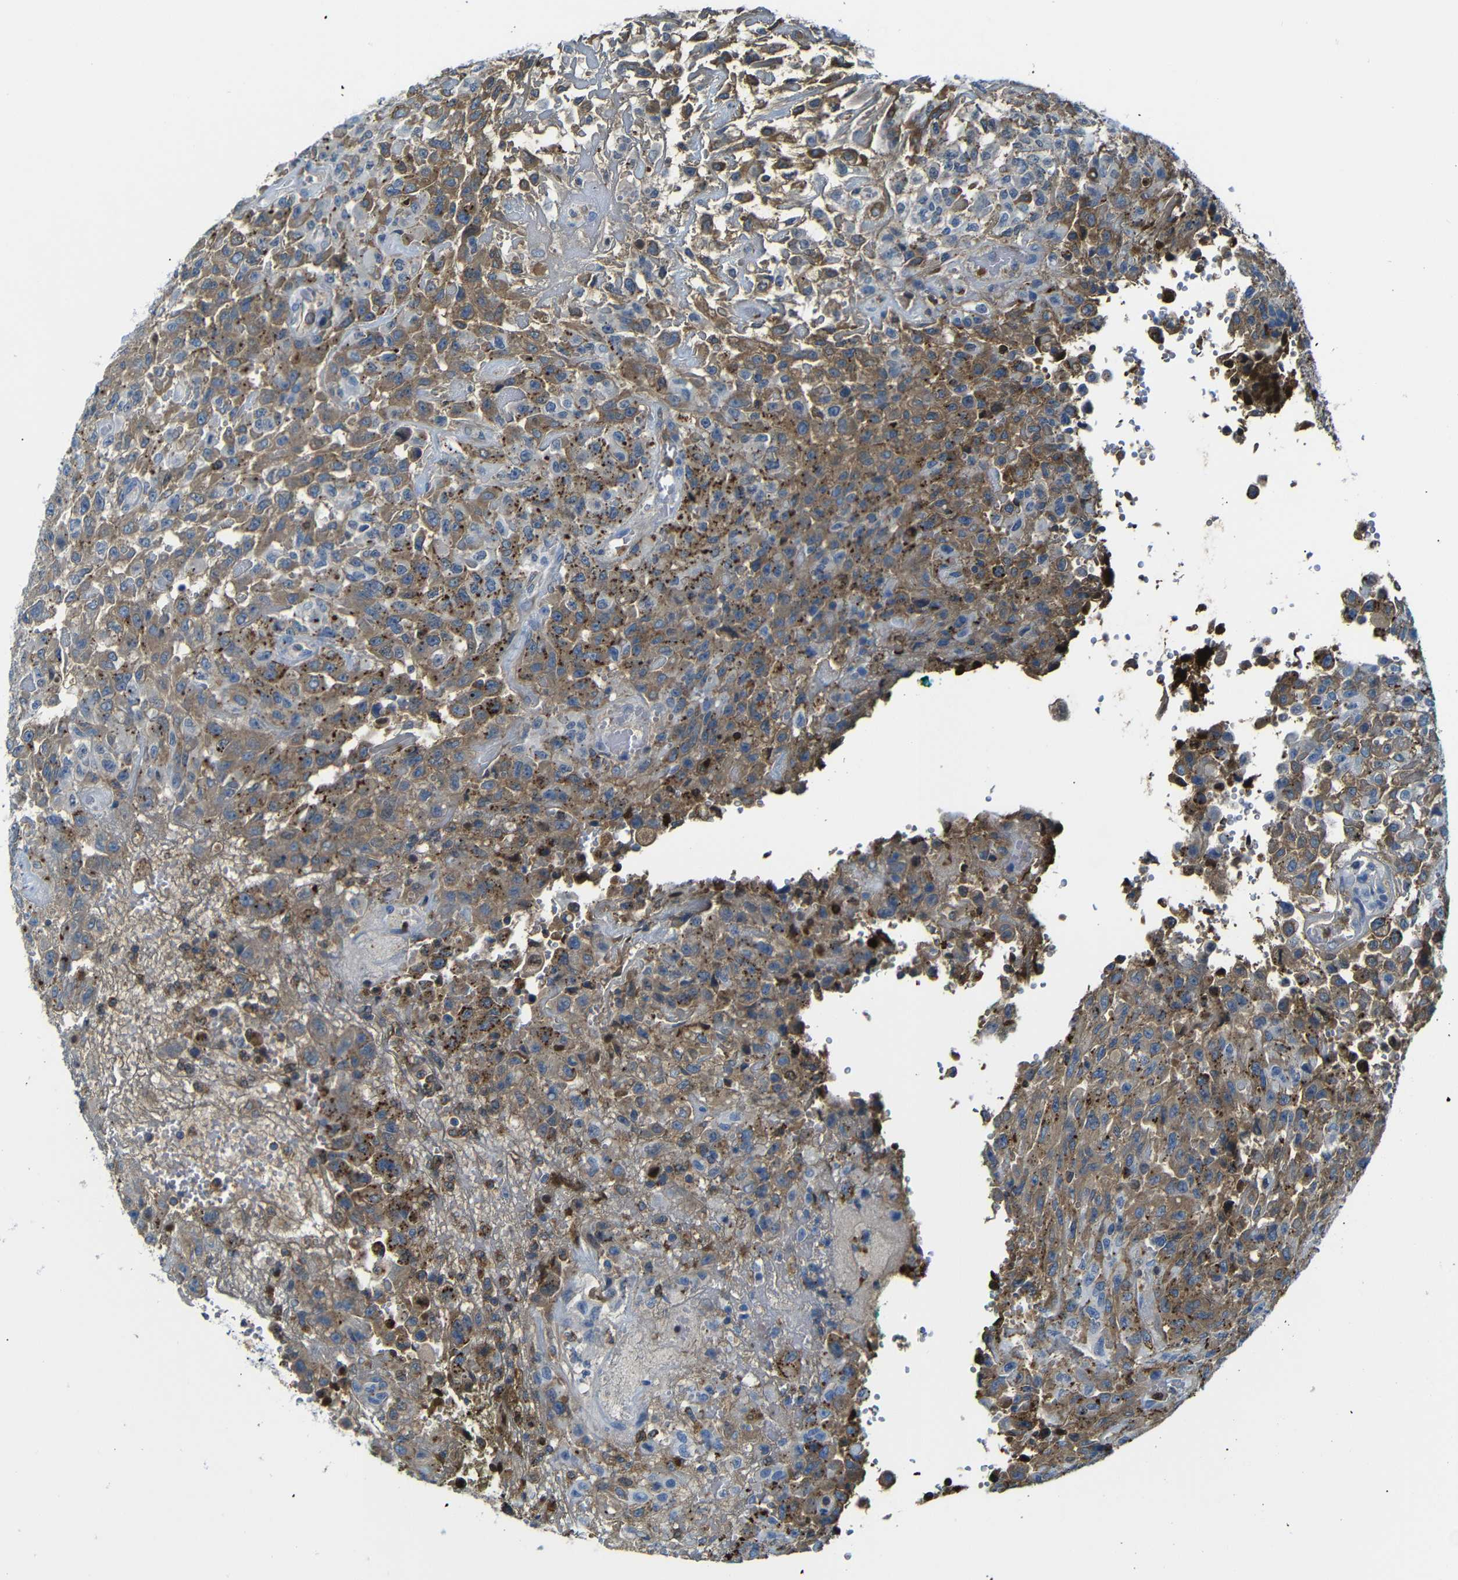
{"staining": {"intensity": "moderate", "quantity": "25%-75%", "location": "cytoplasmic/membranous"}, "tissue": "urothelial cancer", "cell_type": "Tumor cells", "image_type": "cancer", "snomed": [{"axis": "morphology", "description": "Urothelial carcinoma, High grade"}, {"axis": "topography", "description": "Urinary bladder"}], "caption": "The micrograph shows immunohistochemical staining of urothelial cancer. There is moderate cytoplasmic/membranous staining is present in approximately 25%-75% of tumor cells.", "gene": "SERPINA1", "patient": {"sex": "male", "age": 46}}